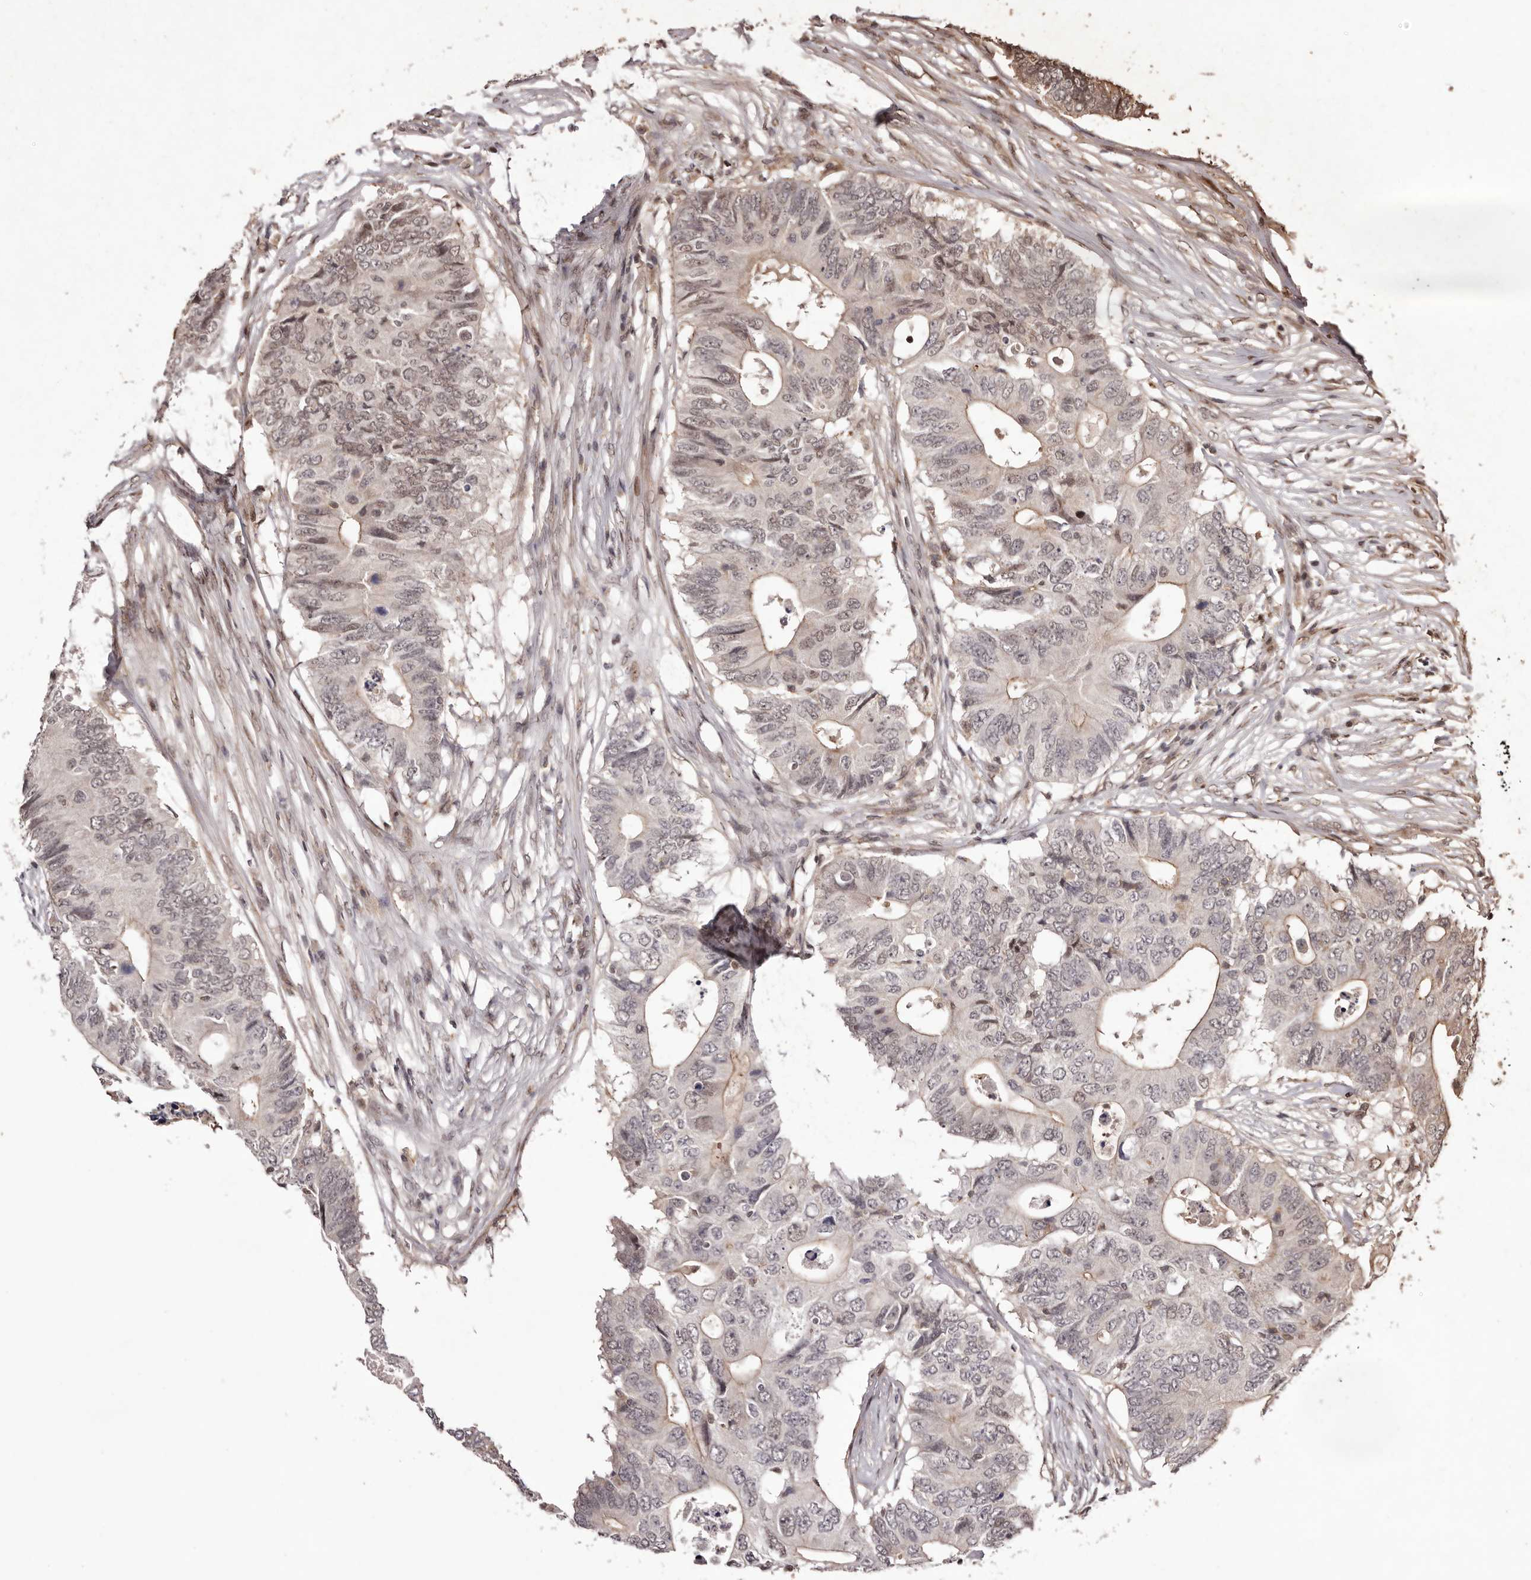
{"staining": {"intensity": "weak", "quantity": "<25%", "location": "cytoplasmic/membranous,nuclear"}, "tissue": "colorectal cancer", "cell_type": "Tumor cells", "image_type": "cancer", "snomed": [{"axis": "morphology", "description": "Adenocarcinoma, NOS"}, {"axis": "topography", "description": "Colon"}], "caption": "Human adenocarcinoma (colorectal) stained for a protein using IHC demonstrates no expression in tumor cells.", "gene": "FBXO5", "patient": {"sex": "male", "age": 71}}